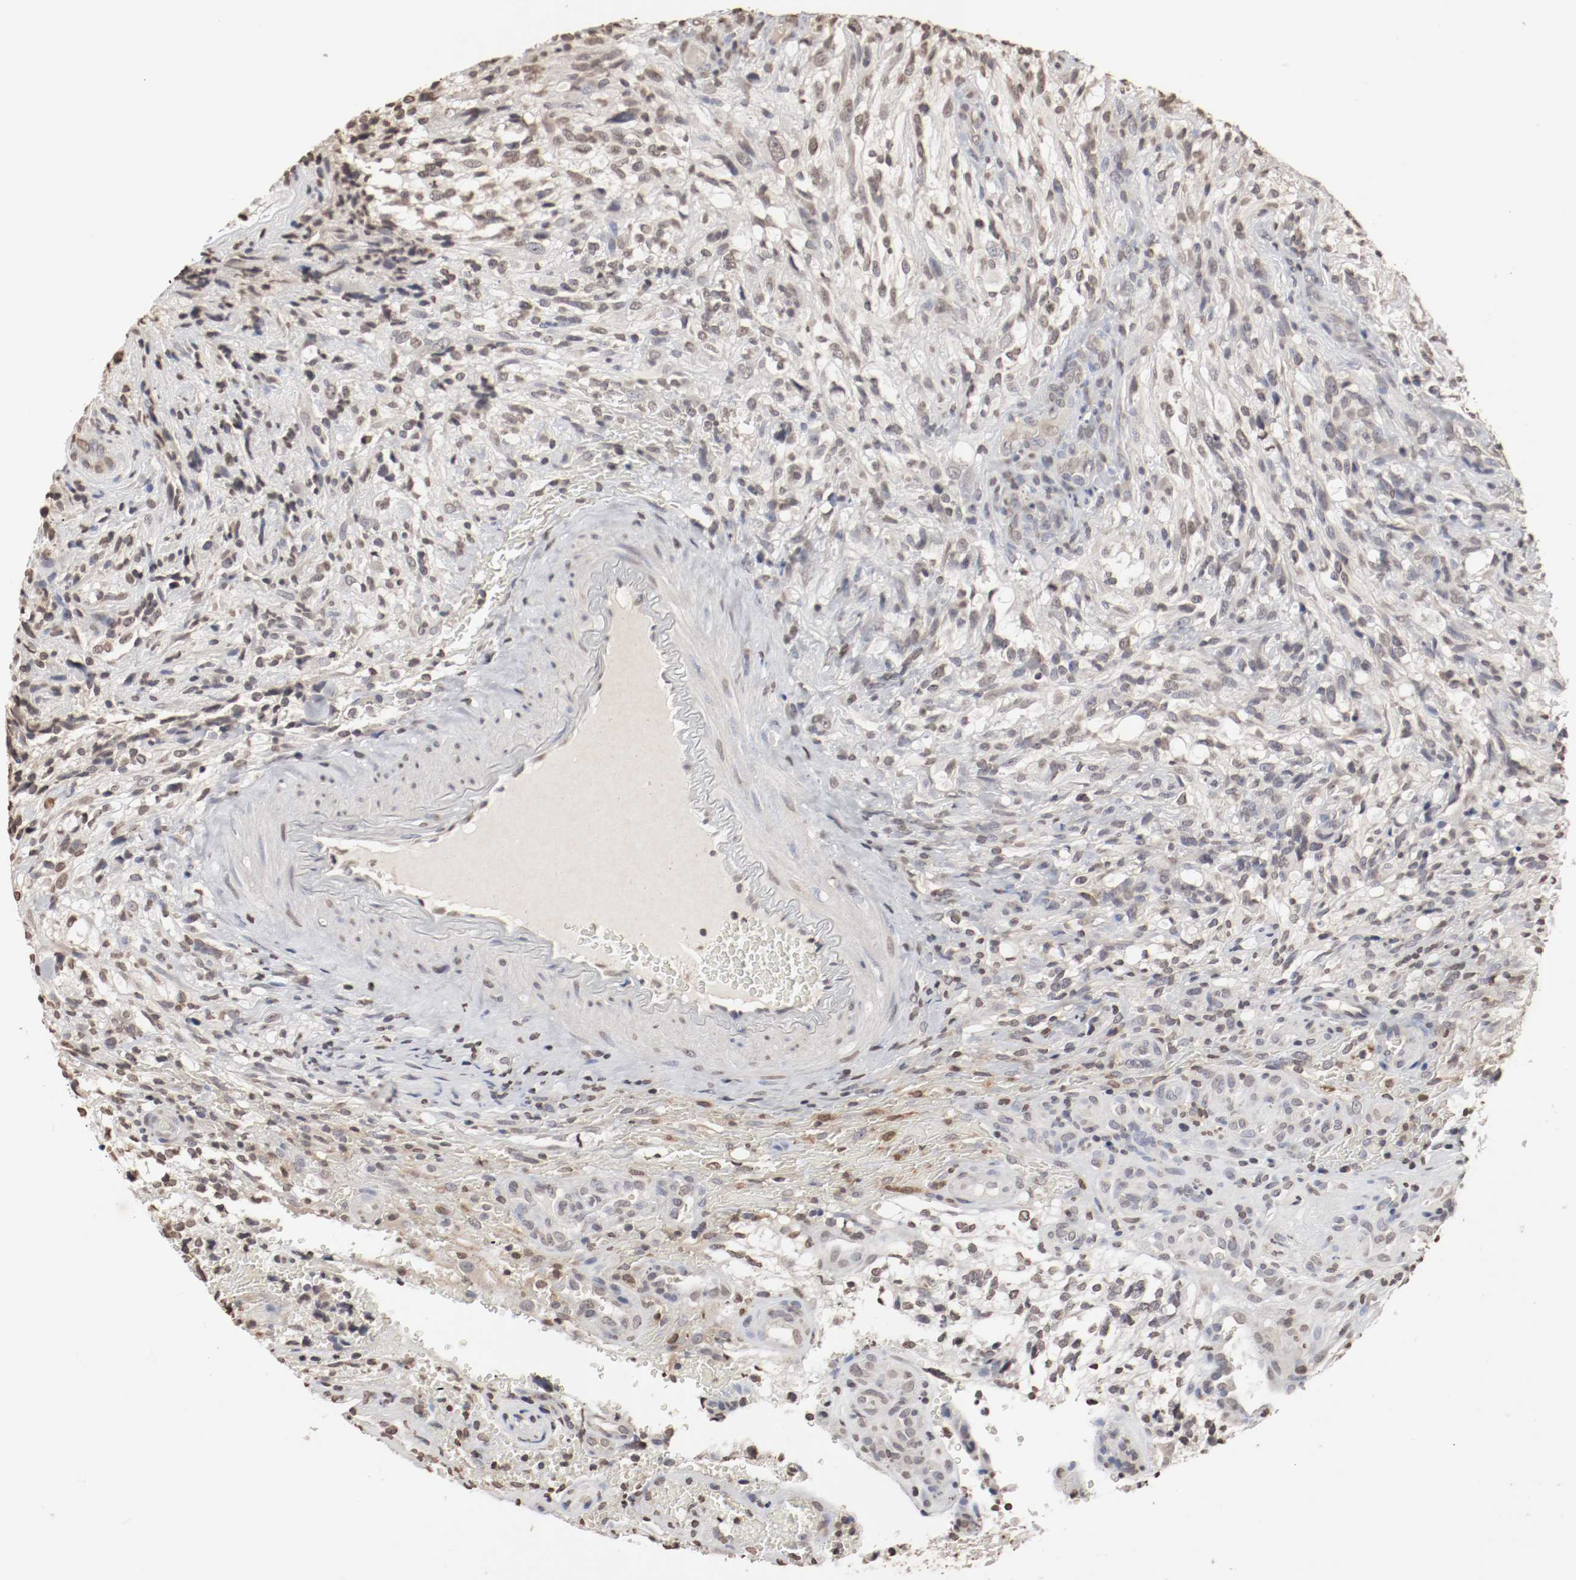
{"staining": {"intensity": "weak", "quantity": "25%-75%", "location": "cytoplasmic/membranous,nuclear"}, "tissue": "glioma", "cell_type": "Tumor cells", "image_type": "cancer", "snomed": [{"axis": "morphology", "description": "Normal tissue, NOS"}, {"axis": "morphology", "description": "Glioma, malignant, High grade"}, {"axis": "topography", "description": "Cerebral cortex"}], "caption": "Weak cytoplasmic/membranous and nuclear expression is appreciated in approximately 25%-75% of tumor cells in malignant high-grade glioma.", "gene": "WASL", "patient": {"sex": "male", "age": 75}}